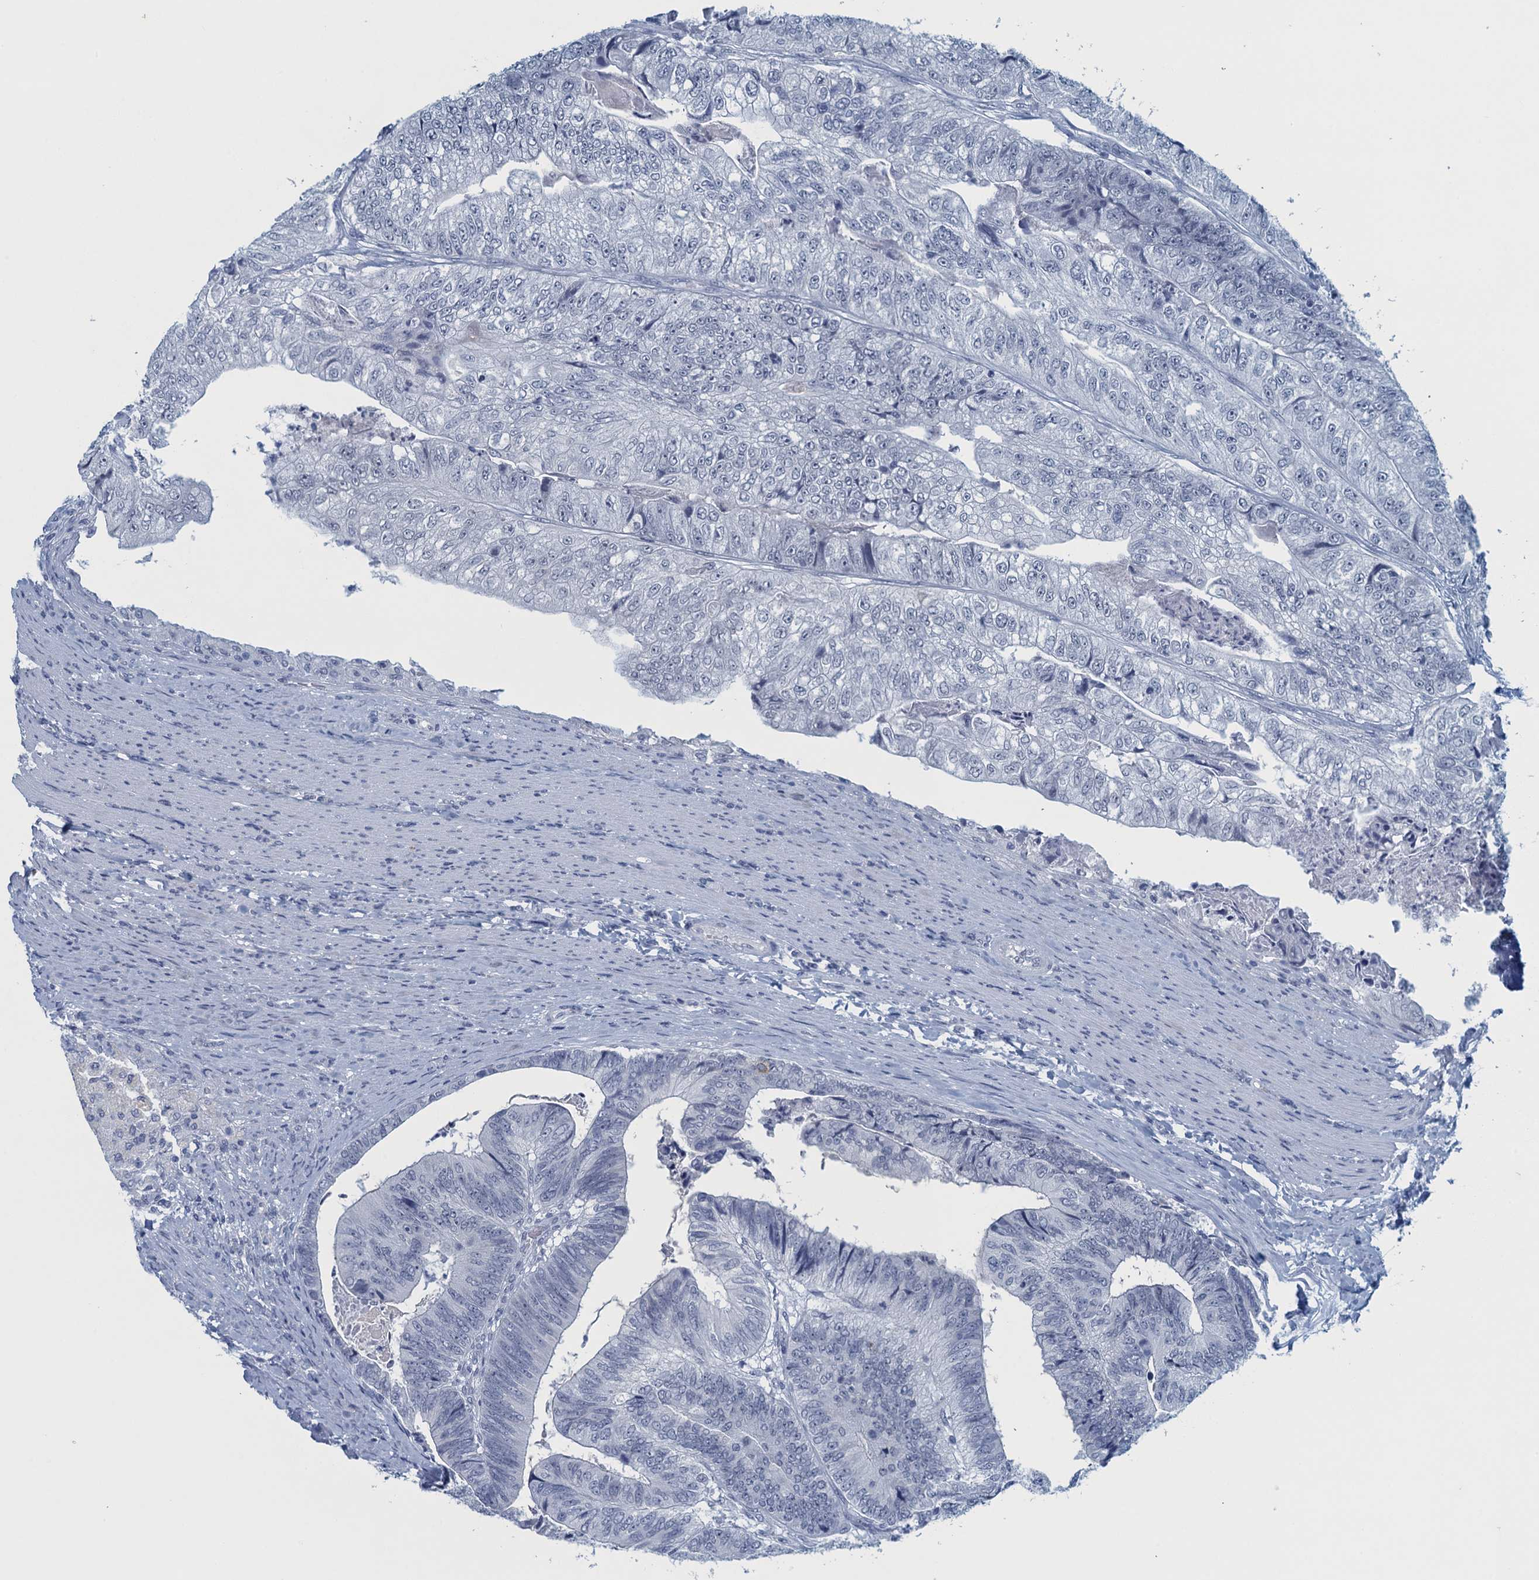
{"staining": {"intensity": "negative", "quantity": "none", "location": "none"}, "tissue": "colorectal cancer", "cell_type": "Tumor cells", "image_type": "cancer", "snomed": [{"axis": "morphology", "description": "Adenocarcinoma, NOS"}, {"axis": "topography", "description": "Colon"}], "caption": "A high-resolution micrograph shows immunohistochemistry (IHC) staining of adenocarcinoma (colorectal), which demonstrates no significant positivity in tumor cells.", "gene": "ENSG00000131152", "patient": {"sex": "female", "age": 67}}